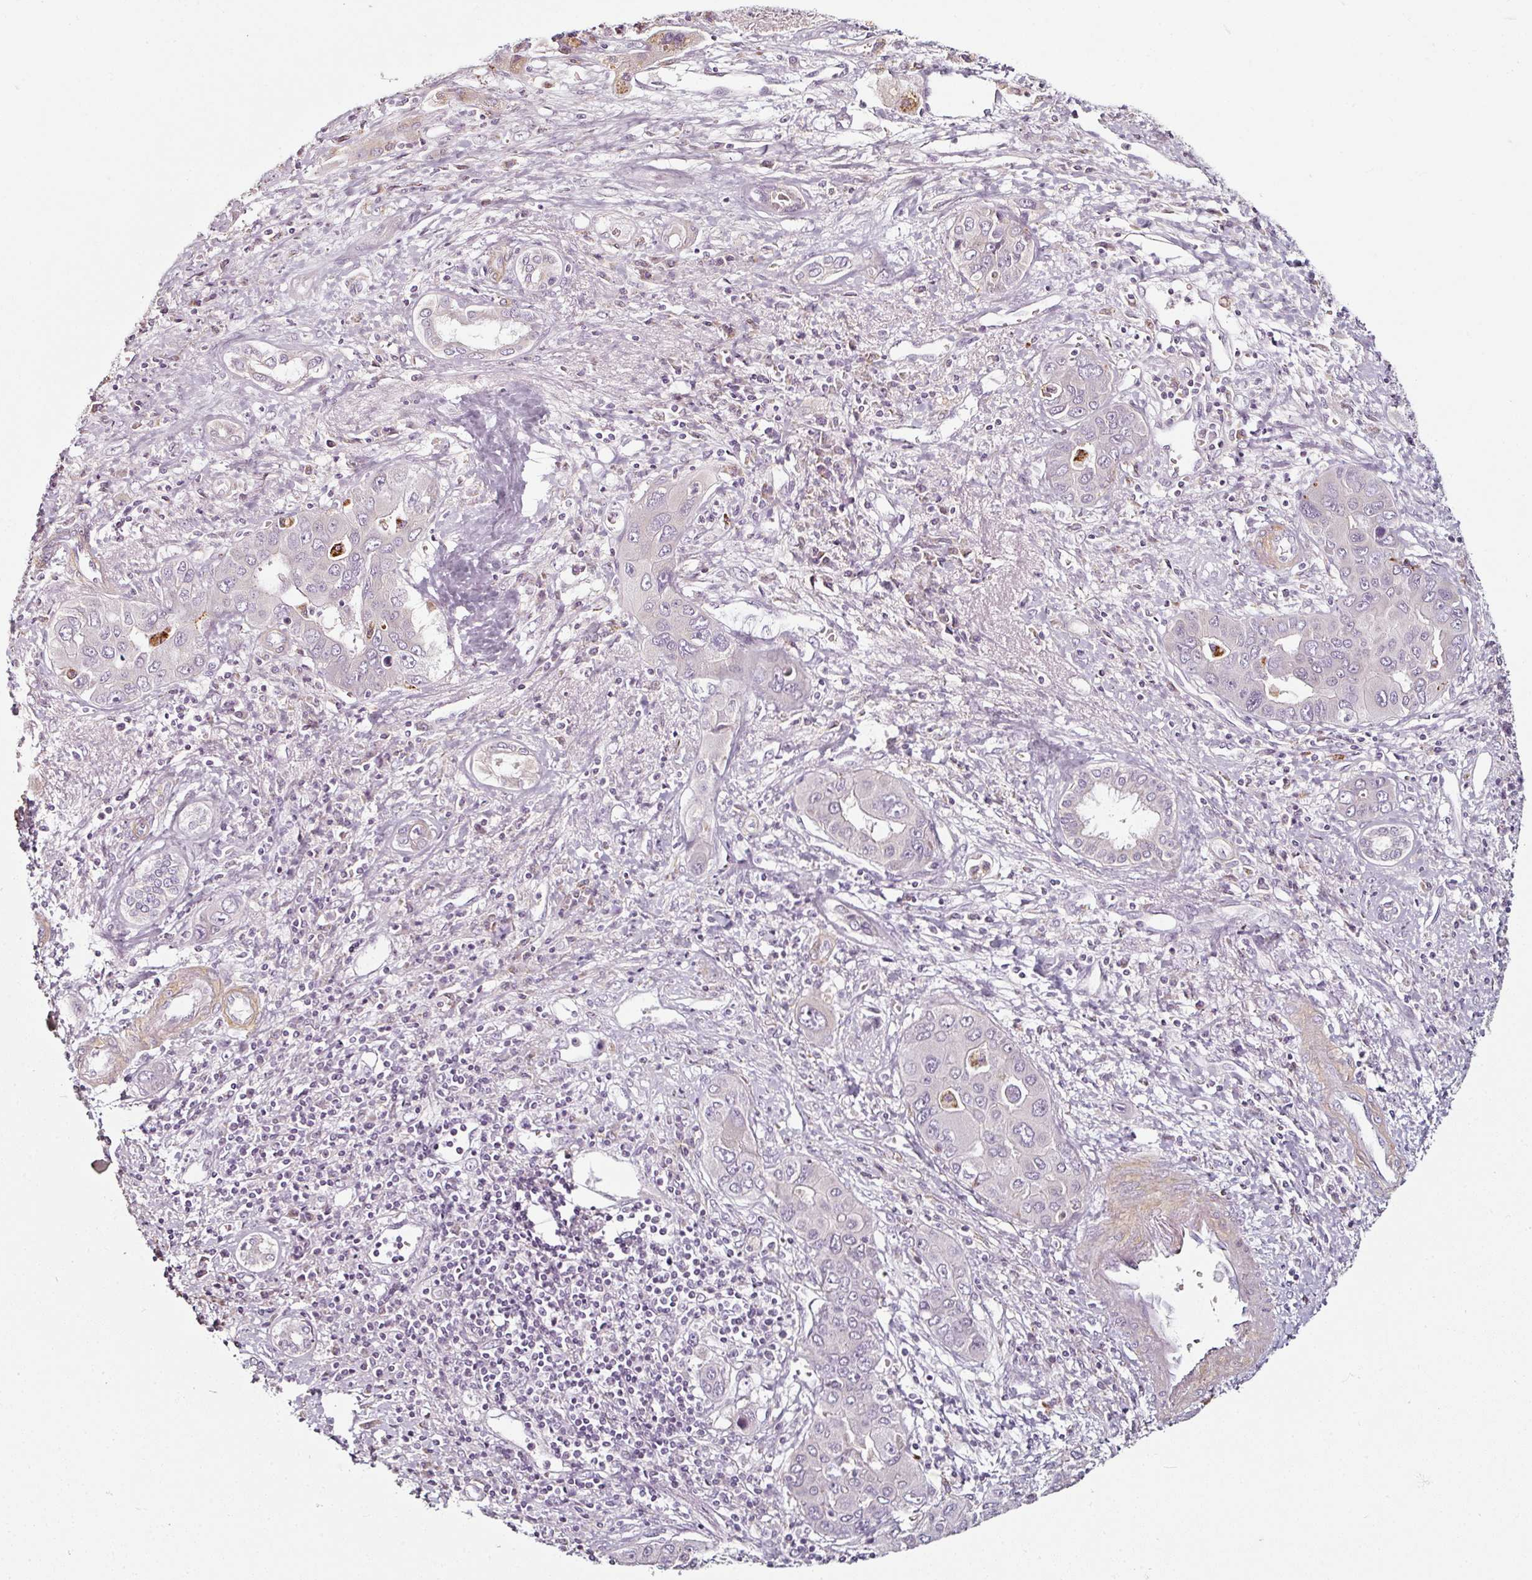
{"staining": {"intensity": "negative", "quantity": "none", "location": "none"}, "tissue": "liver cancer", "cell_type": "Tumor cells", "image_type": "cancer", "snomed": [{"axis": "morphology", "description": "Cholangiocarcinoma"}, {"axis": "topography", "description": "Liver"}], "caption": "Image shows no significant protein expression in tumor cells of cholangiocarcinoma (liver).", "gene": "CAP2", "patient": {"sex": "male", "age": 67}}